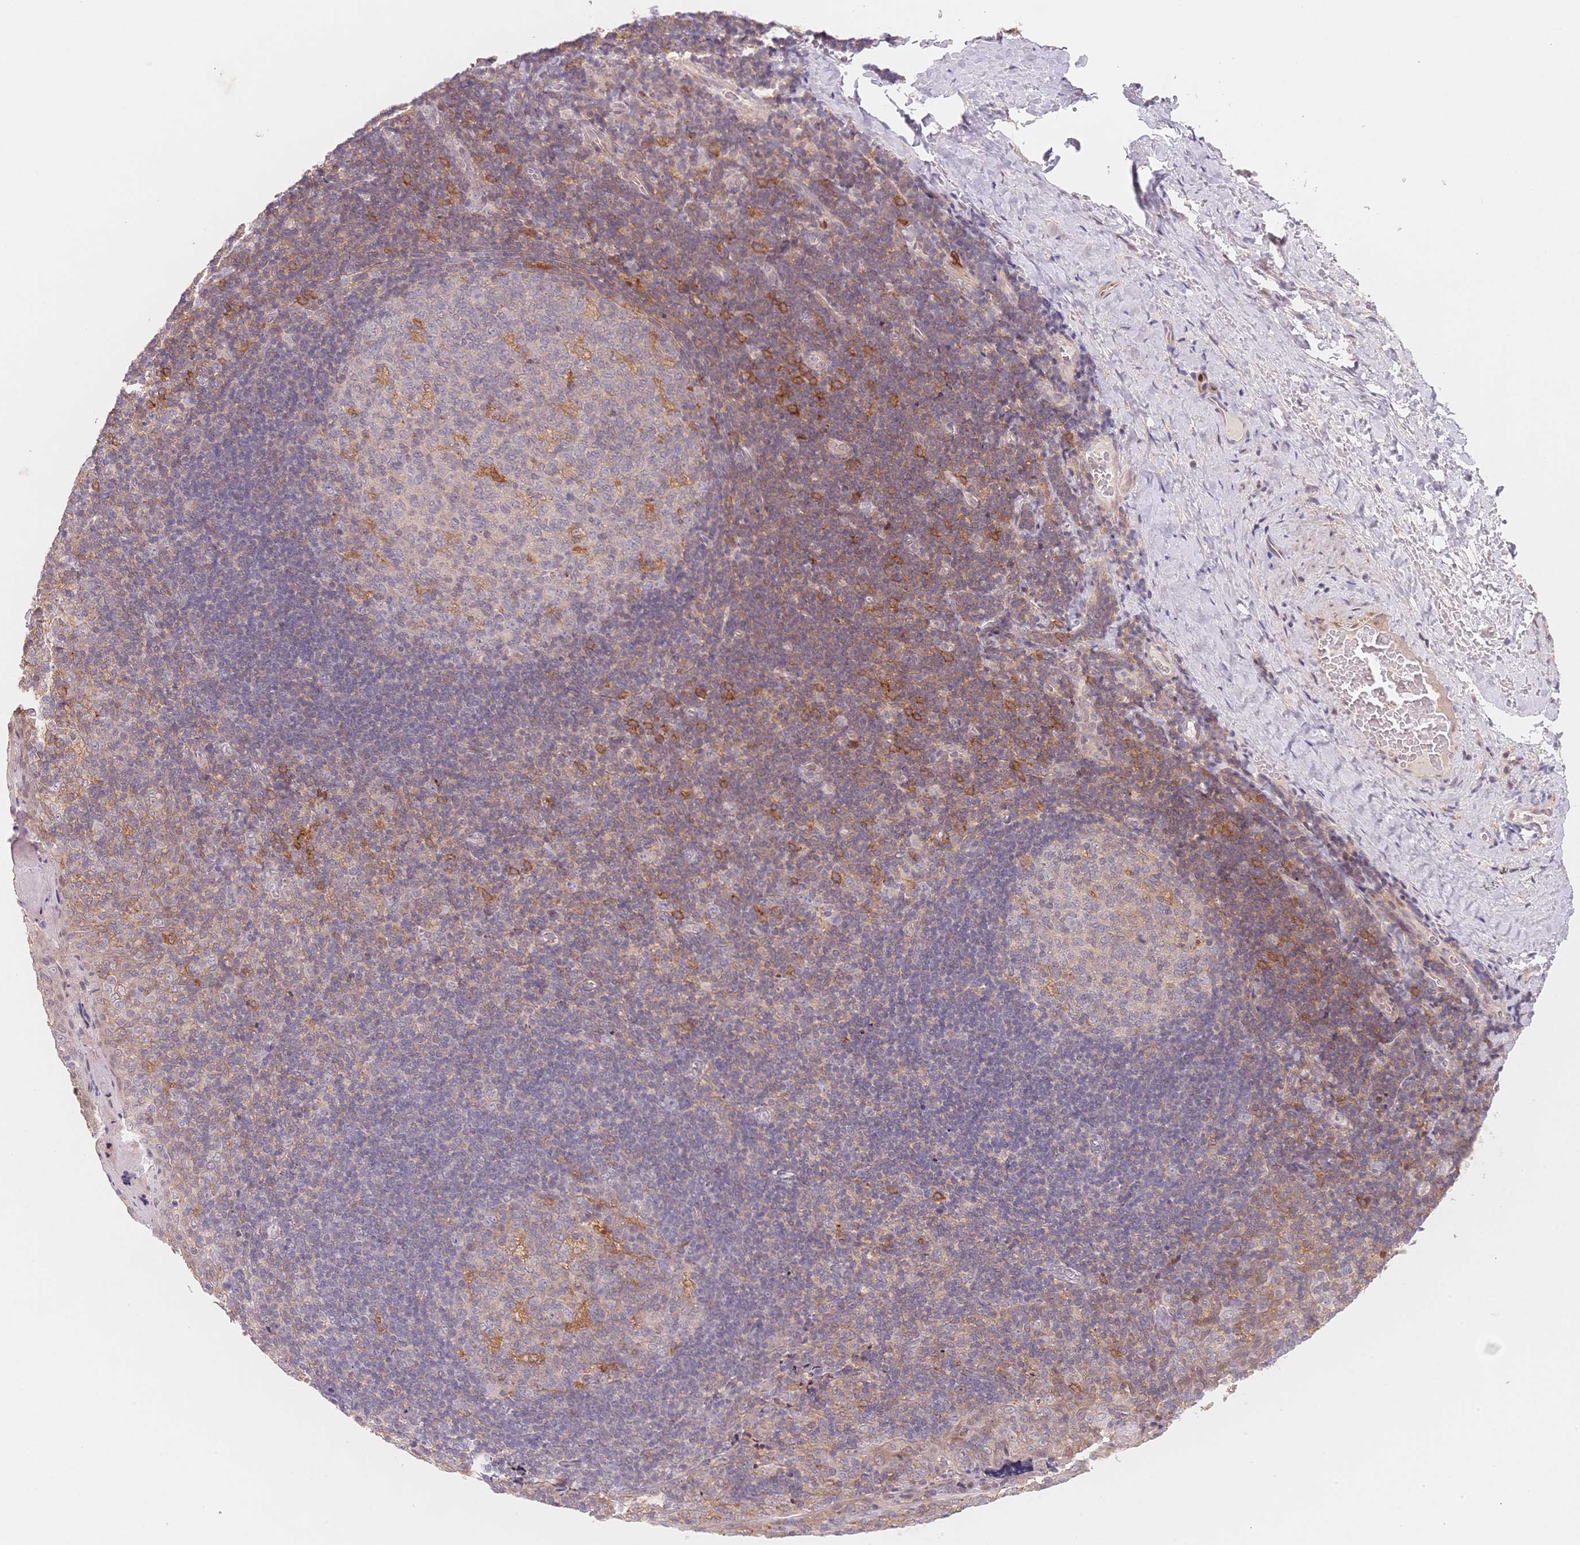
{"staining": {"intensity": "negative", "quantity": "none", "location": "none"}, "tissue": "tonsil", "cell_type": "Germinal center cells", "image_type": "normal", "snomed": [{"axis": "morphology", "description": "Normal tissue, NOS"}, {"axis": "morphology", "description": "Inflammation, NOS"}, {"axis": "topography", "description": "Tonsil"}], "caption": "Human tonsil stained for a protein using immunohistochemistry (IHC) reveals no staining in germinal center cells.", "gene": "C12orf75", "patient": {"sex": "female", "age": 31}}